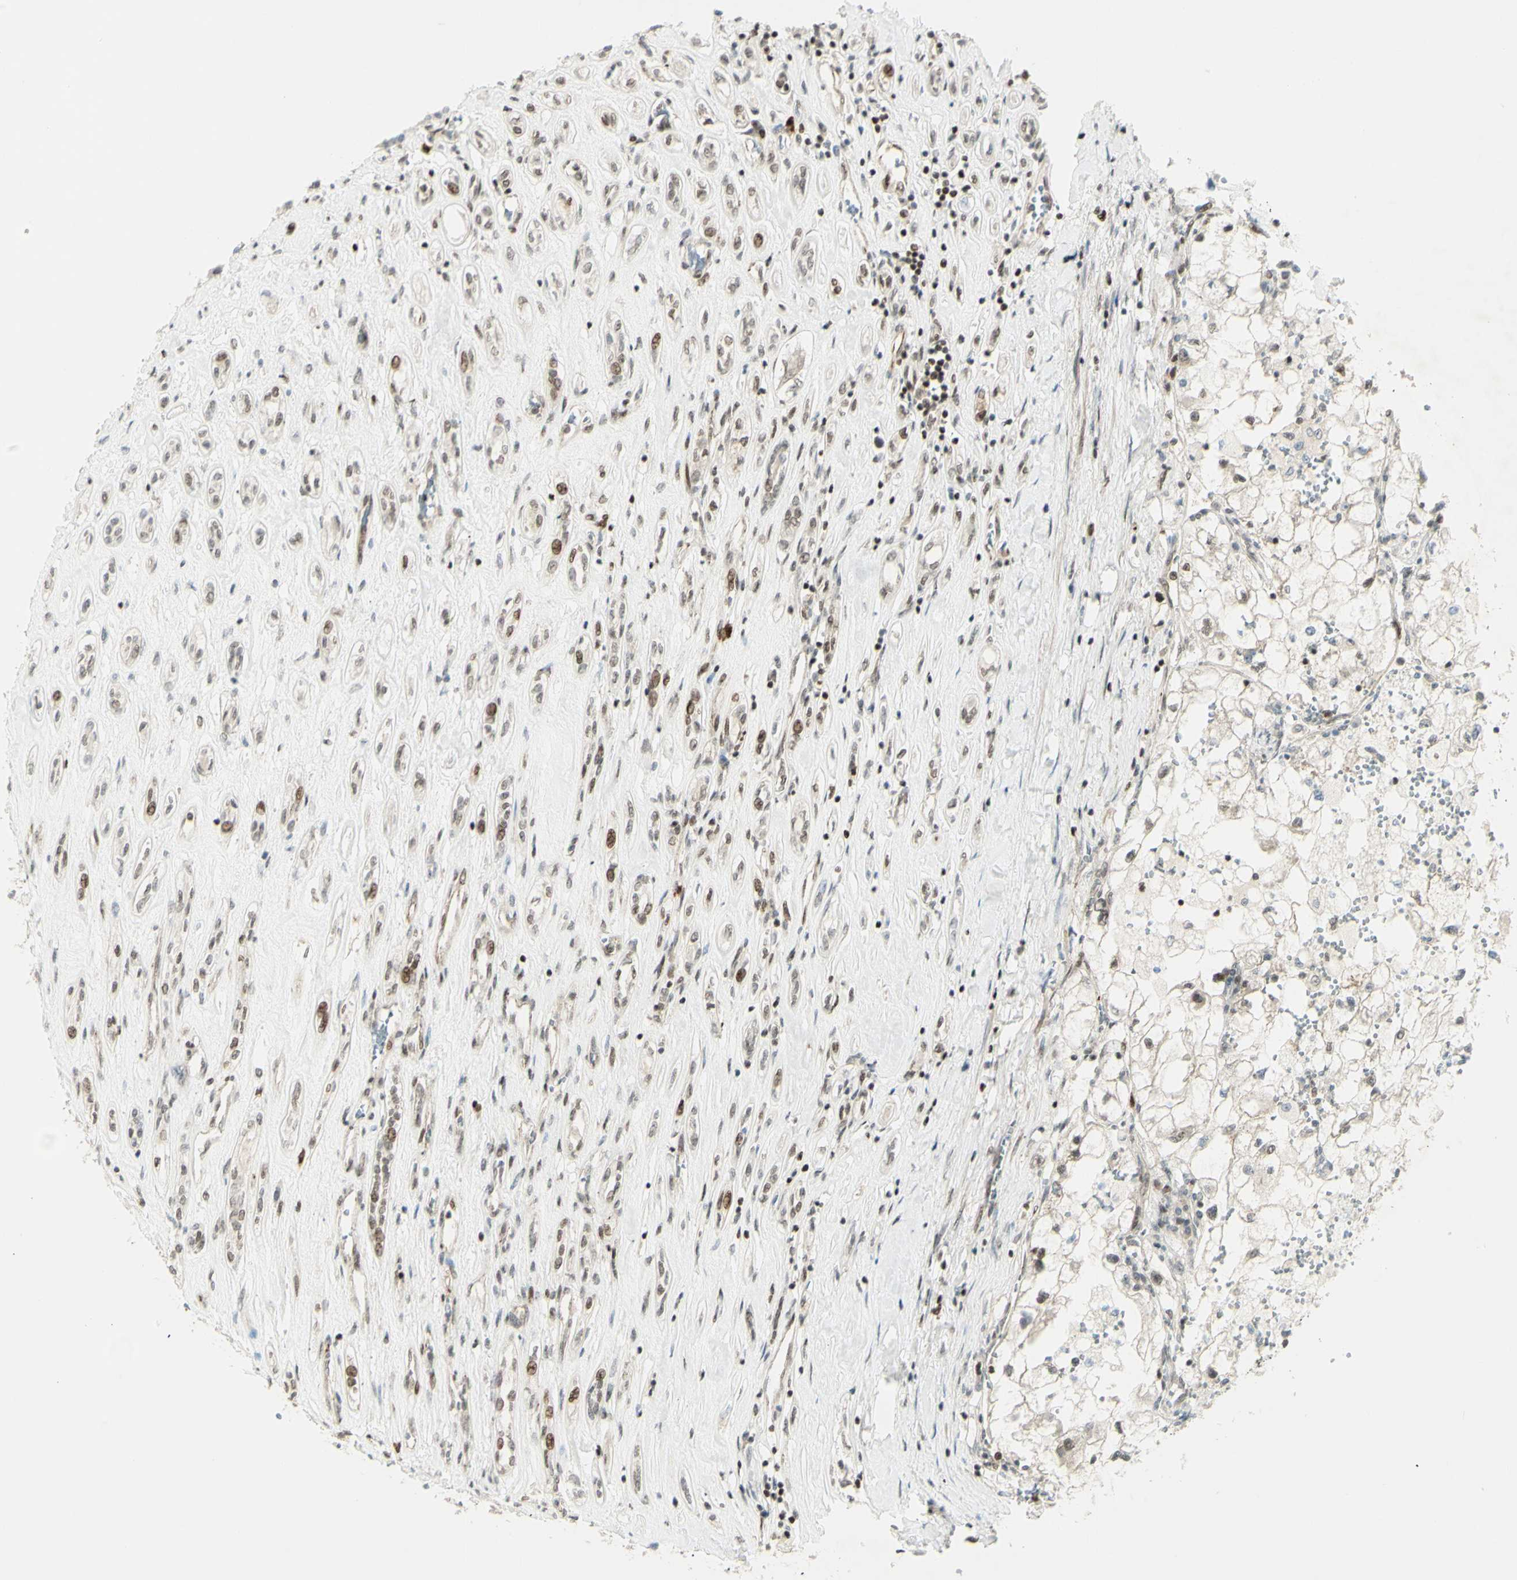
{"staining": {"intensity": "weak", "quantity": ">75%", "location": "nuclear"}, "tissue": "renal cancer", "cell_type": "Tumor cells", "image_type": "cancer", "snomed": [{"axis": "morphology", "description": "Adenocarcinoma, NOS"}, {"axis": "topography", "description": "Kidney"}], "caption": "High-magnification brightfield microscopy of renal cancer (adenocarcinoma) stained with DAB (brown) and counterstained with hematoxylin (blue). tumor cells exhibit weak nuclear expression is appreciated in about>75% of cells. (brown staining indicates protein expression, while blue staining denotes nuclei).", "gene": "ZMYM6", "patient": {"sex": "female", "age": 70}}